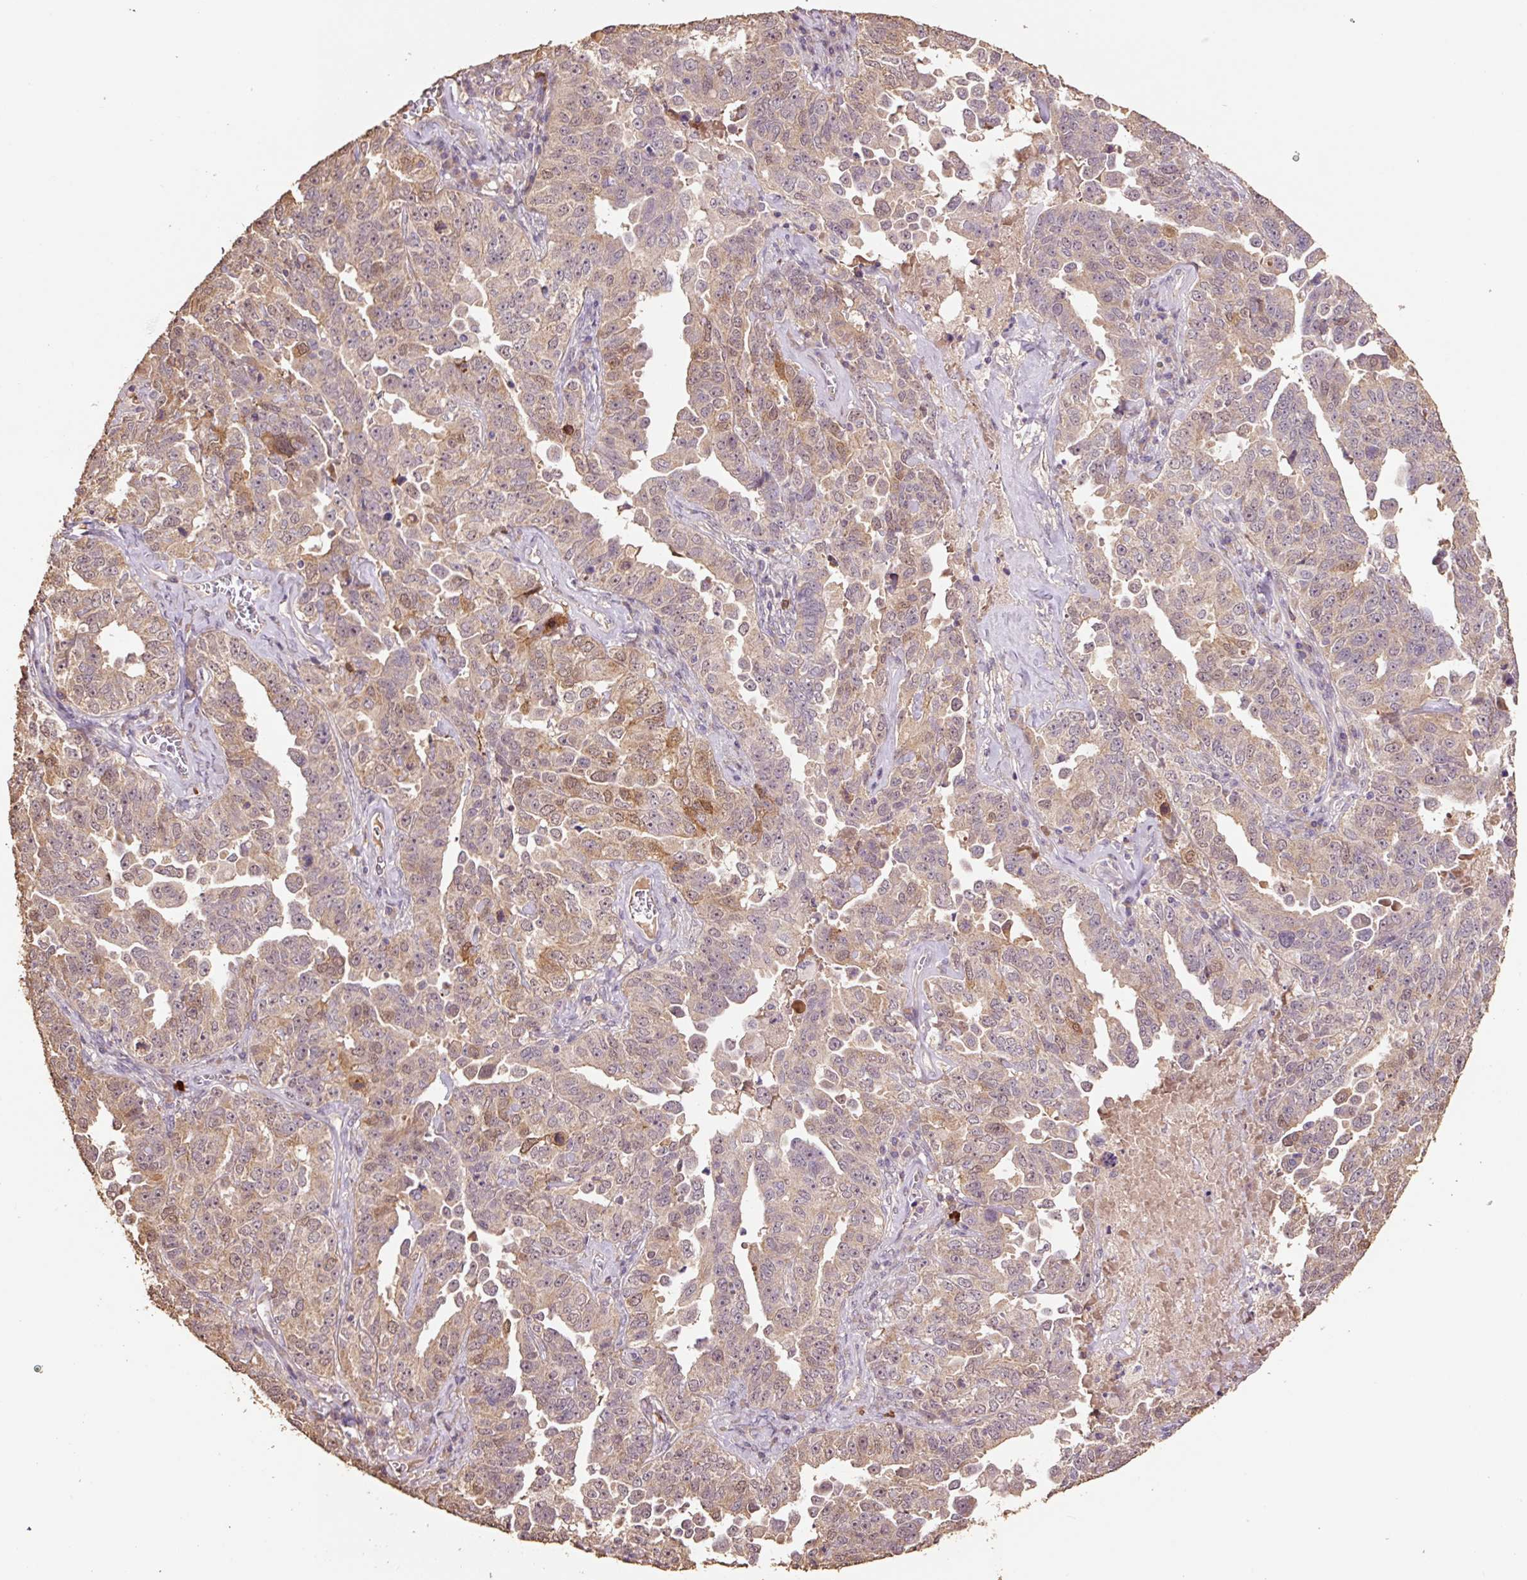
{"staining": {"intensity": "moderate", "quantity": ">75%", "location": "cytoplasmic/membranous,nuclear"}, "tissue": "ovarian cancer", "cell_type": "Tumor cells", "image_type": "cancer", "snomed": [{"axis": "morphology", "description": "Carcinoma, endometroid"}, {"axis": "topography", "description": "Ovary"}], "caption": "IHC of ovarian cancer reveals medium levels of moderate cytoplasmic/membranous and nuclear expression in approximately >75% of tumor cells.", "gene": "HERC2", "patient": {"sex": "female", "age": 62}}